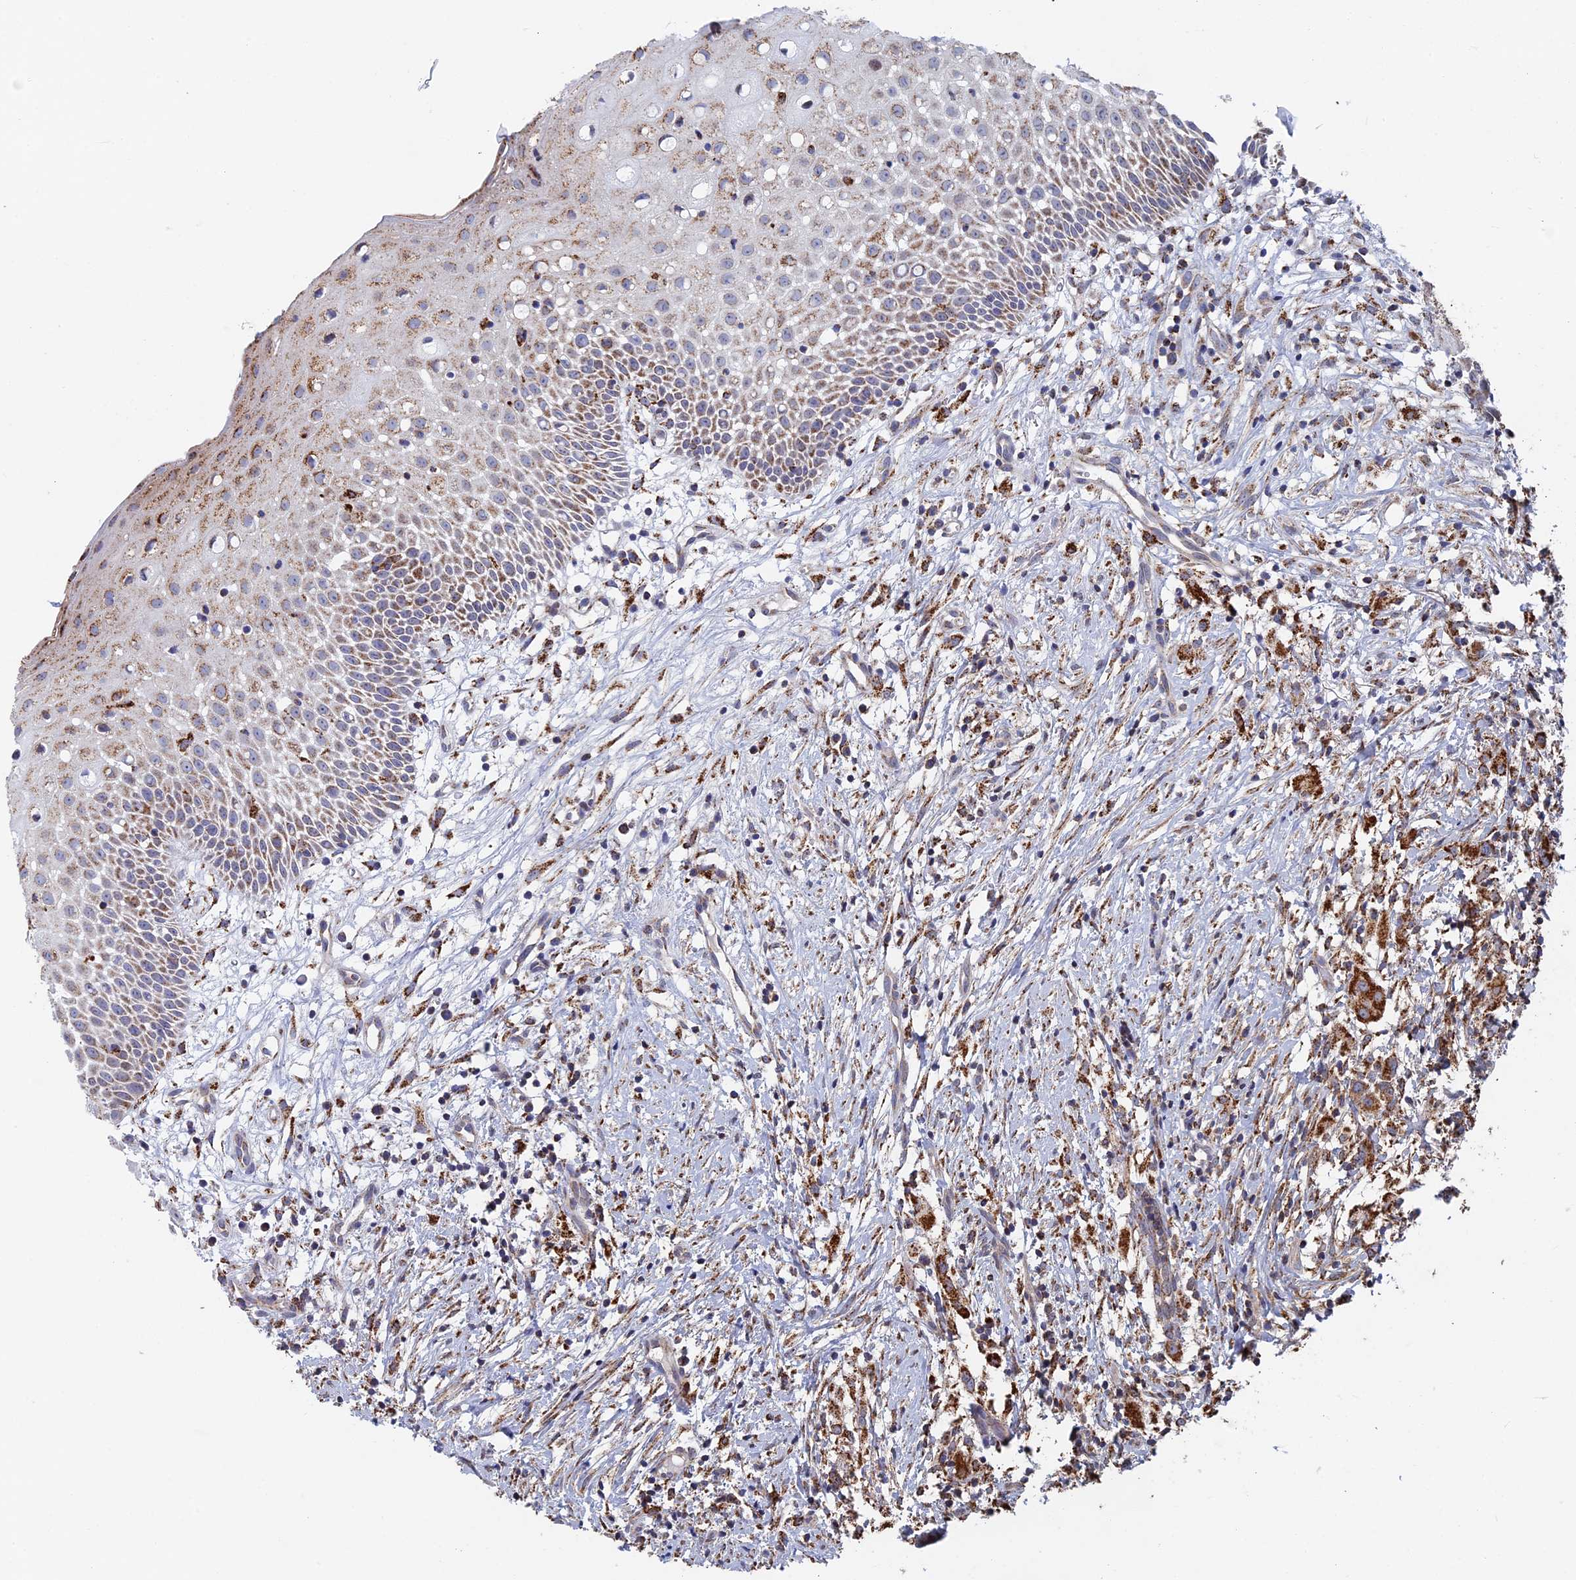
{"staining": {"intensity": "moderate", "quantity": "25%-75%", "location": "cytoplasmic/membranous"}, "tissue": "oral mucosa", "cell_type": "Squamous epithelial cells", "image_type": "normal", "snomed": [{"axis": "morphology", "description": "Normal tissue, NOS"}, {"axis": "topography", "description": "Oral tissue"}], "caption": "High-magnification brightfield microscopy of normal oral mucosa stained with DAB (brown) and counterstained with hematoxylin (blue). squamous epithelial cells exhibit moderate cytoplasmic/membranous expression is identified in approximately25%-75% of cells. (Brightfield microscopy of DAB IHC at high magnification).", "gene": "SEC24D", "patient": {"sex": "female", "age": 69}}